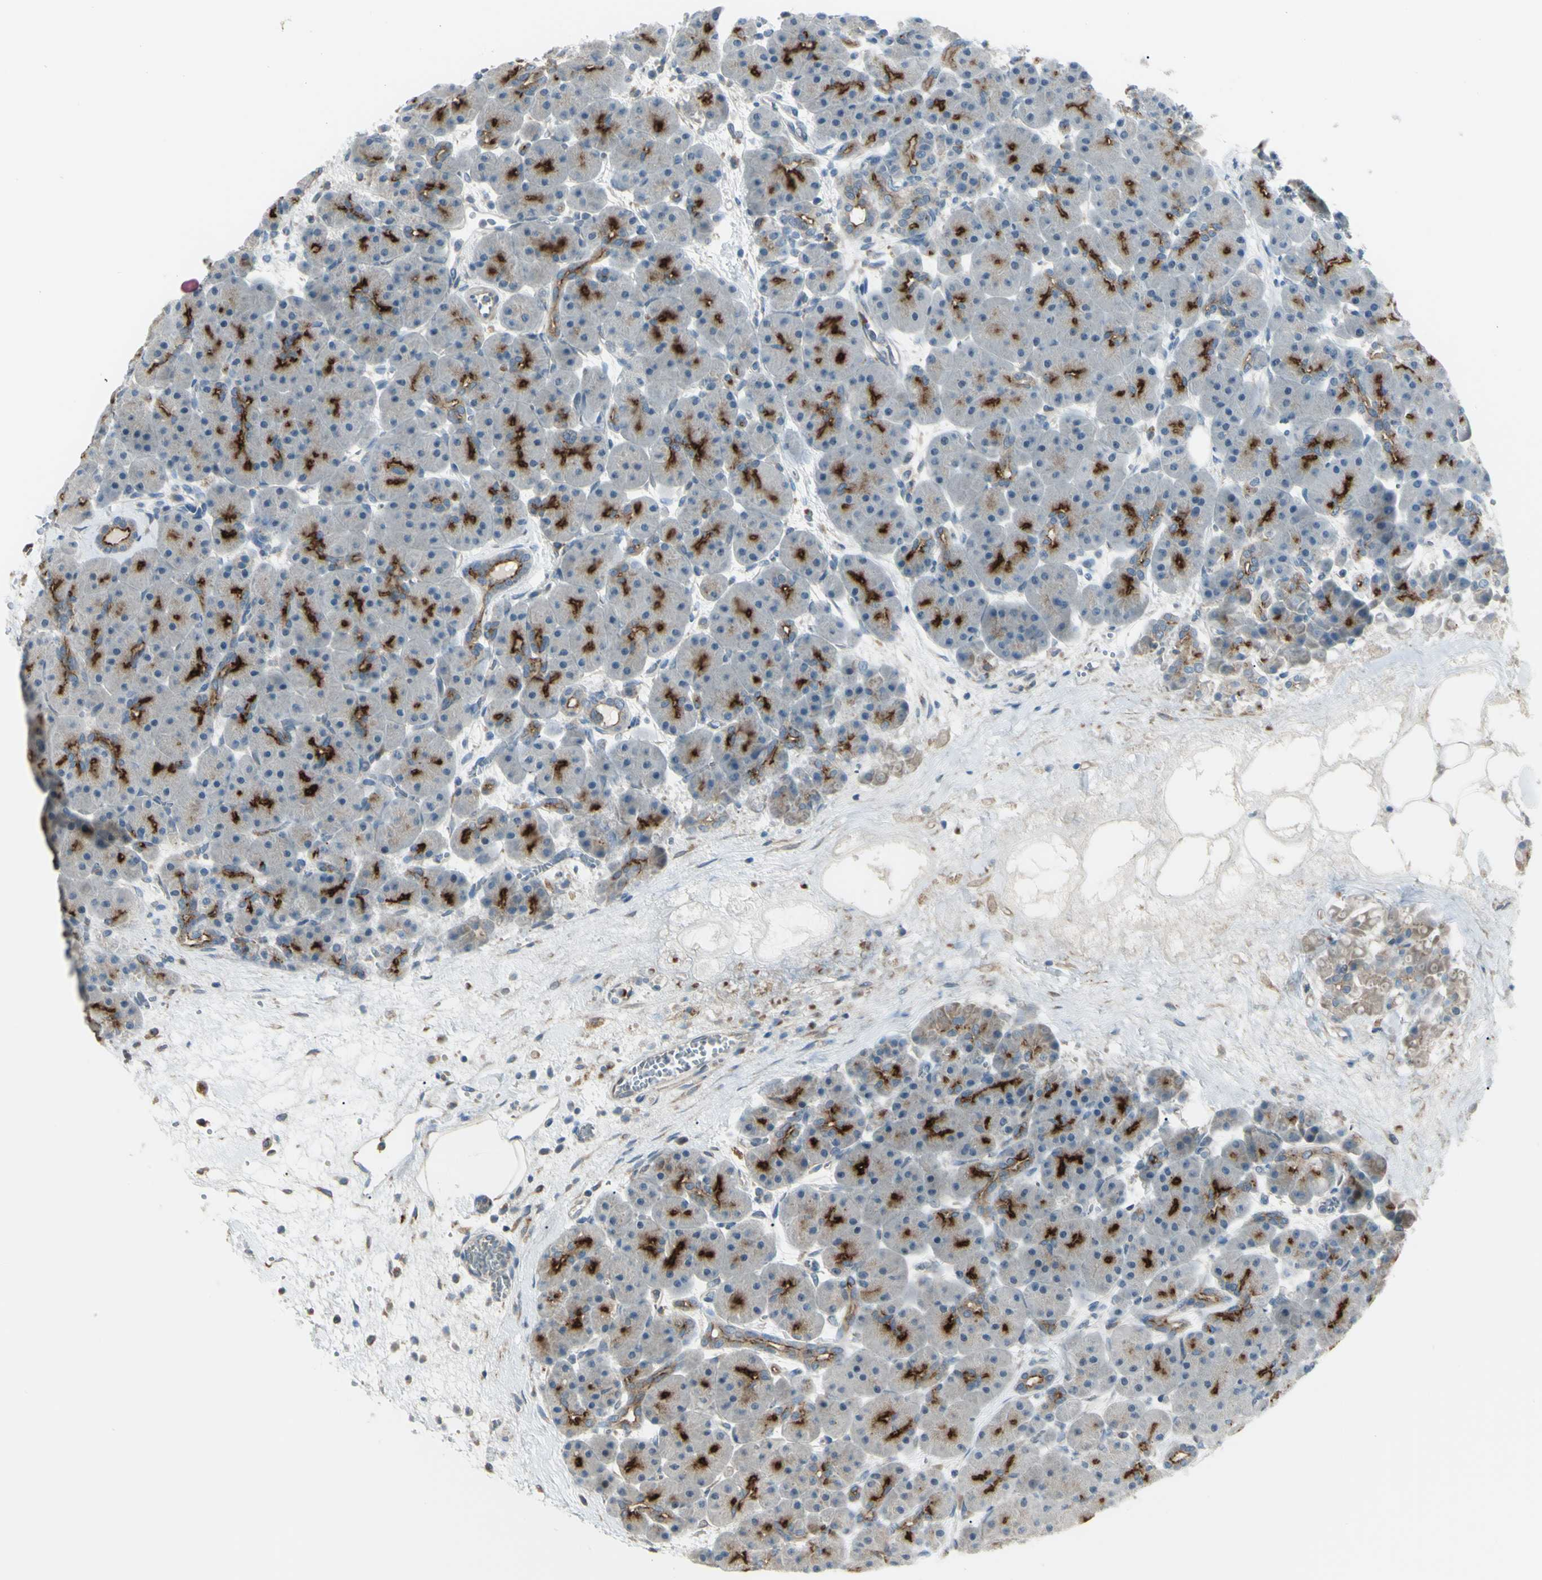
{"staining": {"intensity": "moderate", "quantity": "25%-75%", "location": "cytoplasmic/membranous"}, "tissue": "pancreas", "cell_type": "Exocrine glandular cells", "image_type": "normal", "snomed": [{"axis": "morphology", "description": "Normal tissue, NOS"}, {"axis": "topography", "description": "Pancreas"}], "caption": "Protein expression analysis of benign human pancreas reveals moderate cytoplasmic/membranous expression in approximately 25%-75% of exocrine glandular cells. Ihc stains the protein of interest in brown and the nuclei are stained blue.", "gene": "LMTK2", "patient": {"sex": "male", "age": 66}}